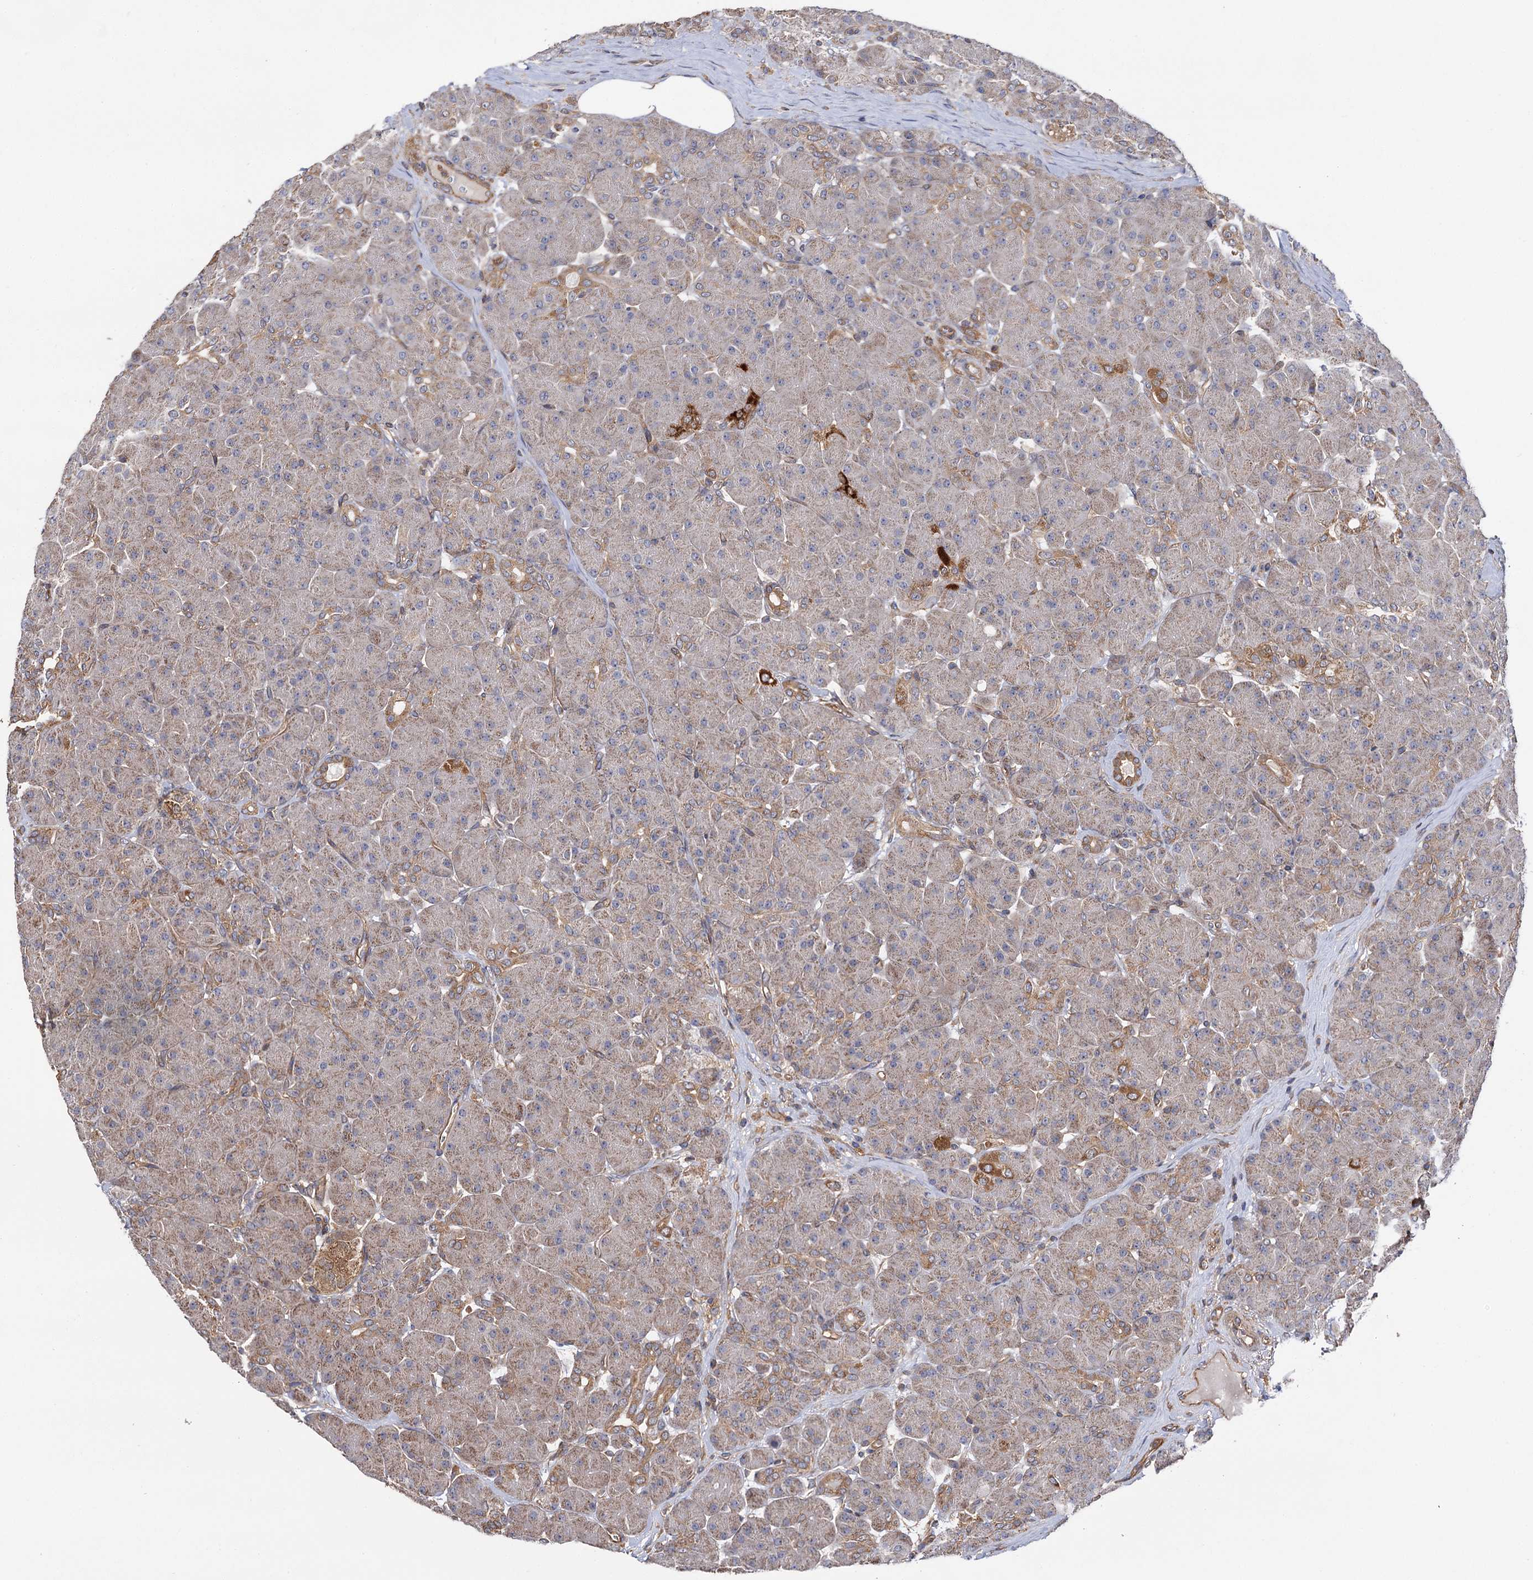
{"staining": {"intensity": "moderate", "quantity": "25%-75%", "location": "cytoplasmic/membranous"}, "tissue": "pancreas", "cell_type": "Exocrine glandular cells", "image_type": "normal", "snomed": [{"axis": "morphology", "description": "Normal tissue, NOS"}, {"axis": "topography", "description": "Pancreas"}], "caption": "A medium amount of moderate cytoplasmic/membranous expression is present in about 25%-75% of exocrine glandular cells in normal pancreas.", "gene": "IDI1", "patient": {"sex": "male", "age": 66}}